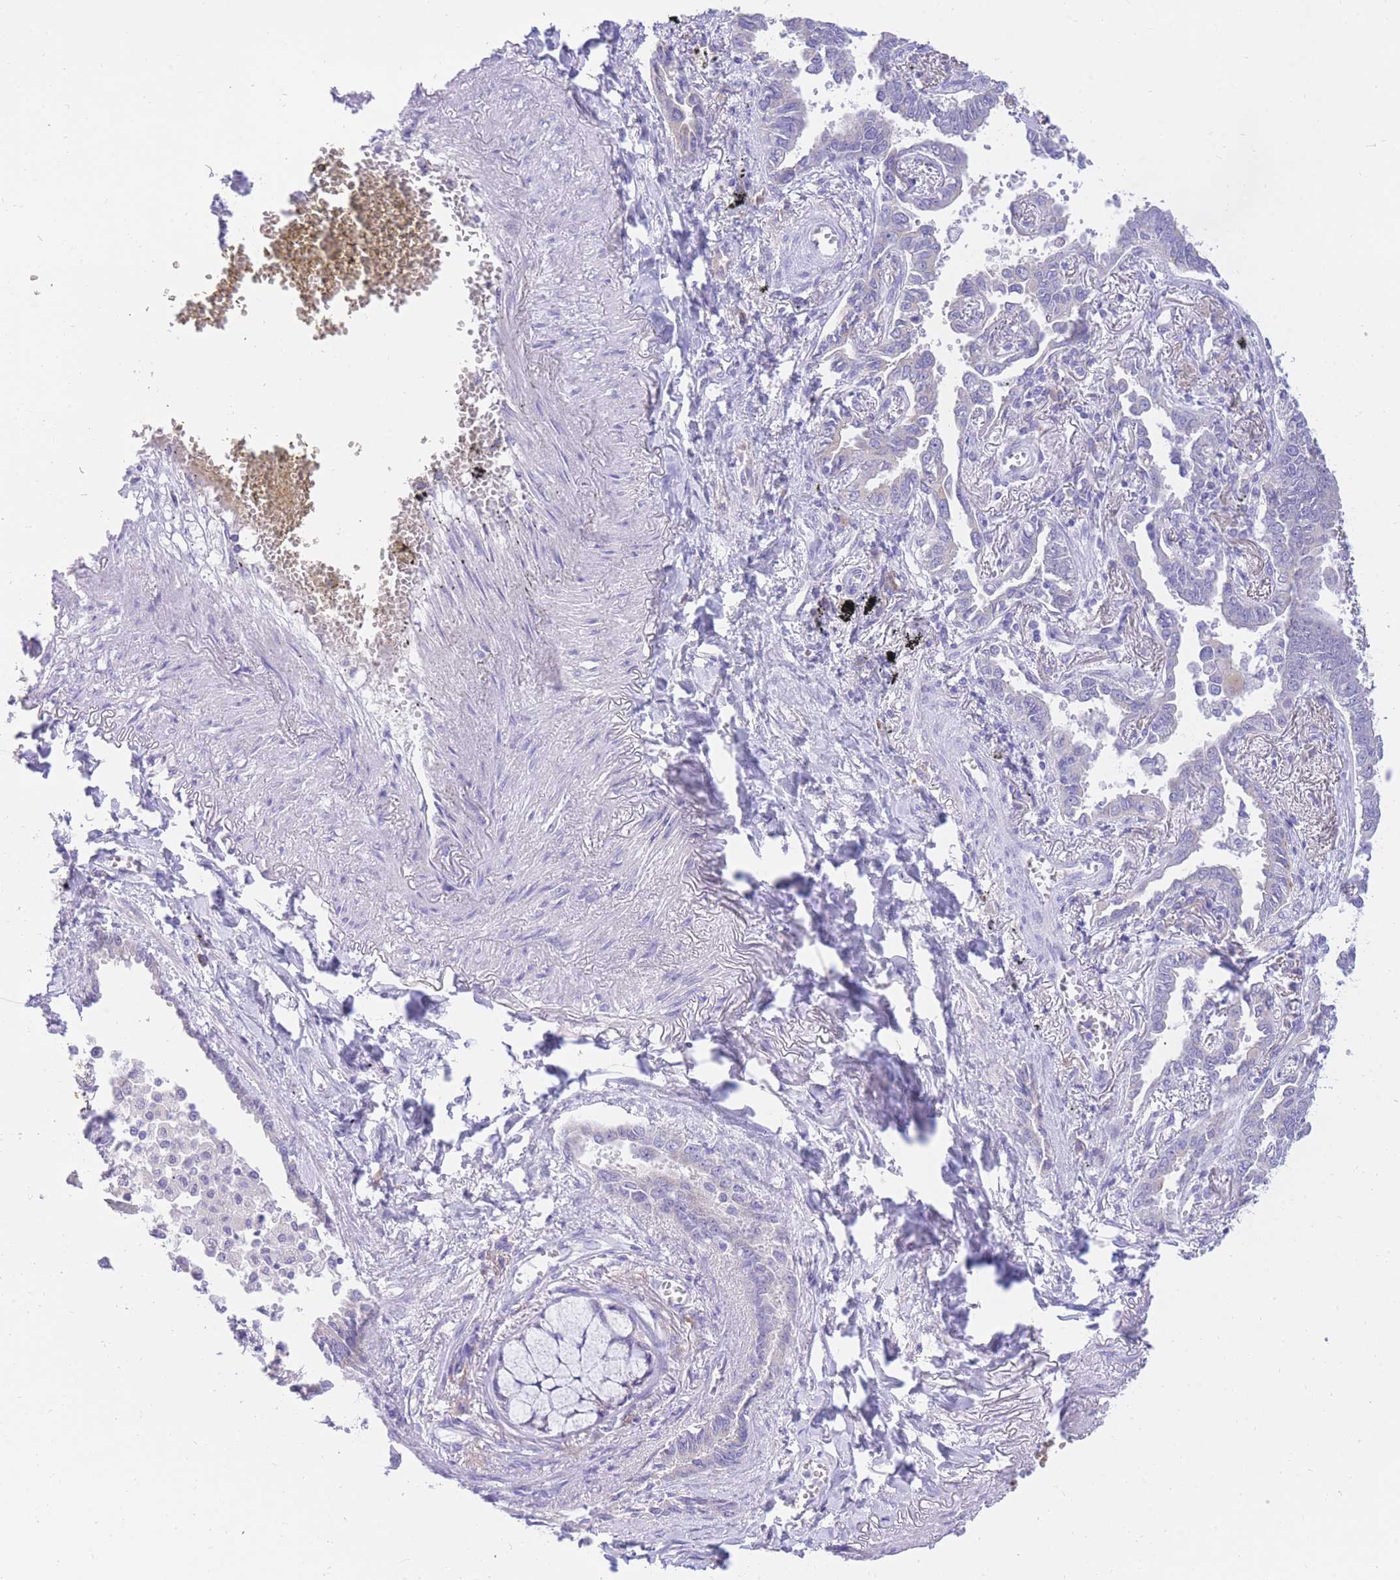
{"staining": {"intensity": "negative", "quantity": "none", "location": "none"}, "tissue": "lung cancer", "cell_type": "Tumor cells", "image_type": "cancer", "snomed": [{"axis": "morphology", "description": "Adenocarcinoma, NOS"}, {"axis": "topography", "description": "Lung"}], "caption": "High magnification brightfield microscopy of adenocarcinoma (lung) stained with DAB (3,3'-diaminobenzidine) (brown) and counterstained with hematoxylin (blue): tumor cells show no significant expression. The staining was performed using DAB (3,3'-diaminobenzidine) to visualize the protein expression in brown, while the nuclei were stained in blue with hematoxylin (Magnification: 20x).", "gene": "SSUH2", "patient": {"sex": "male", "age": 67}}